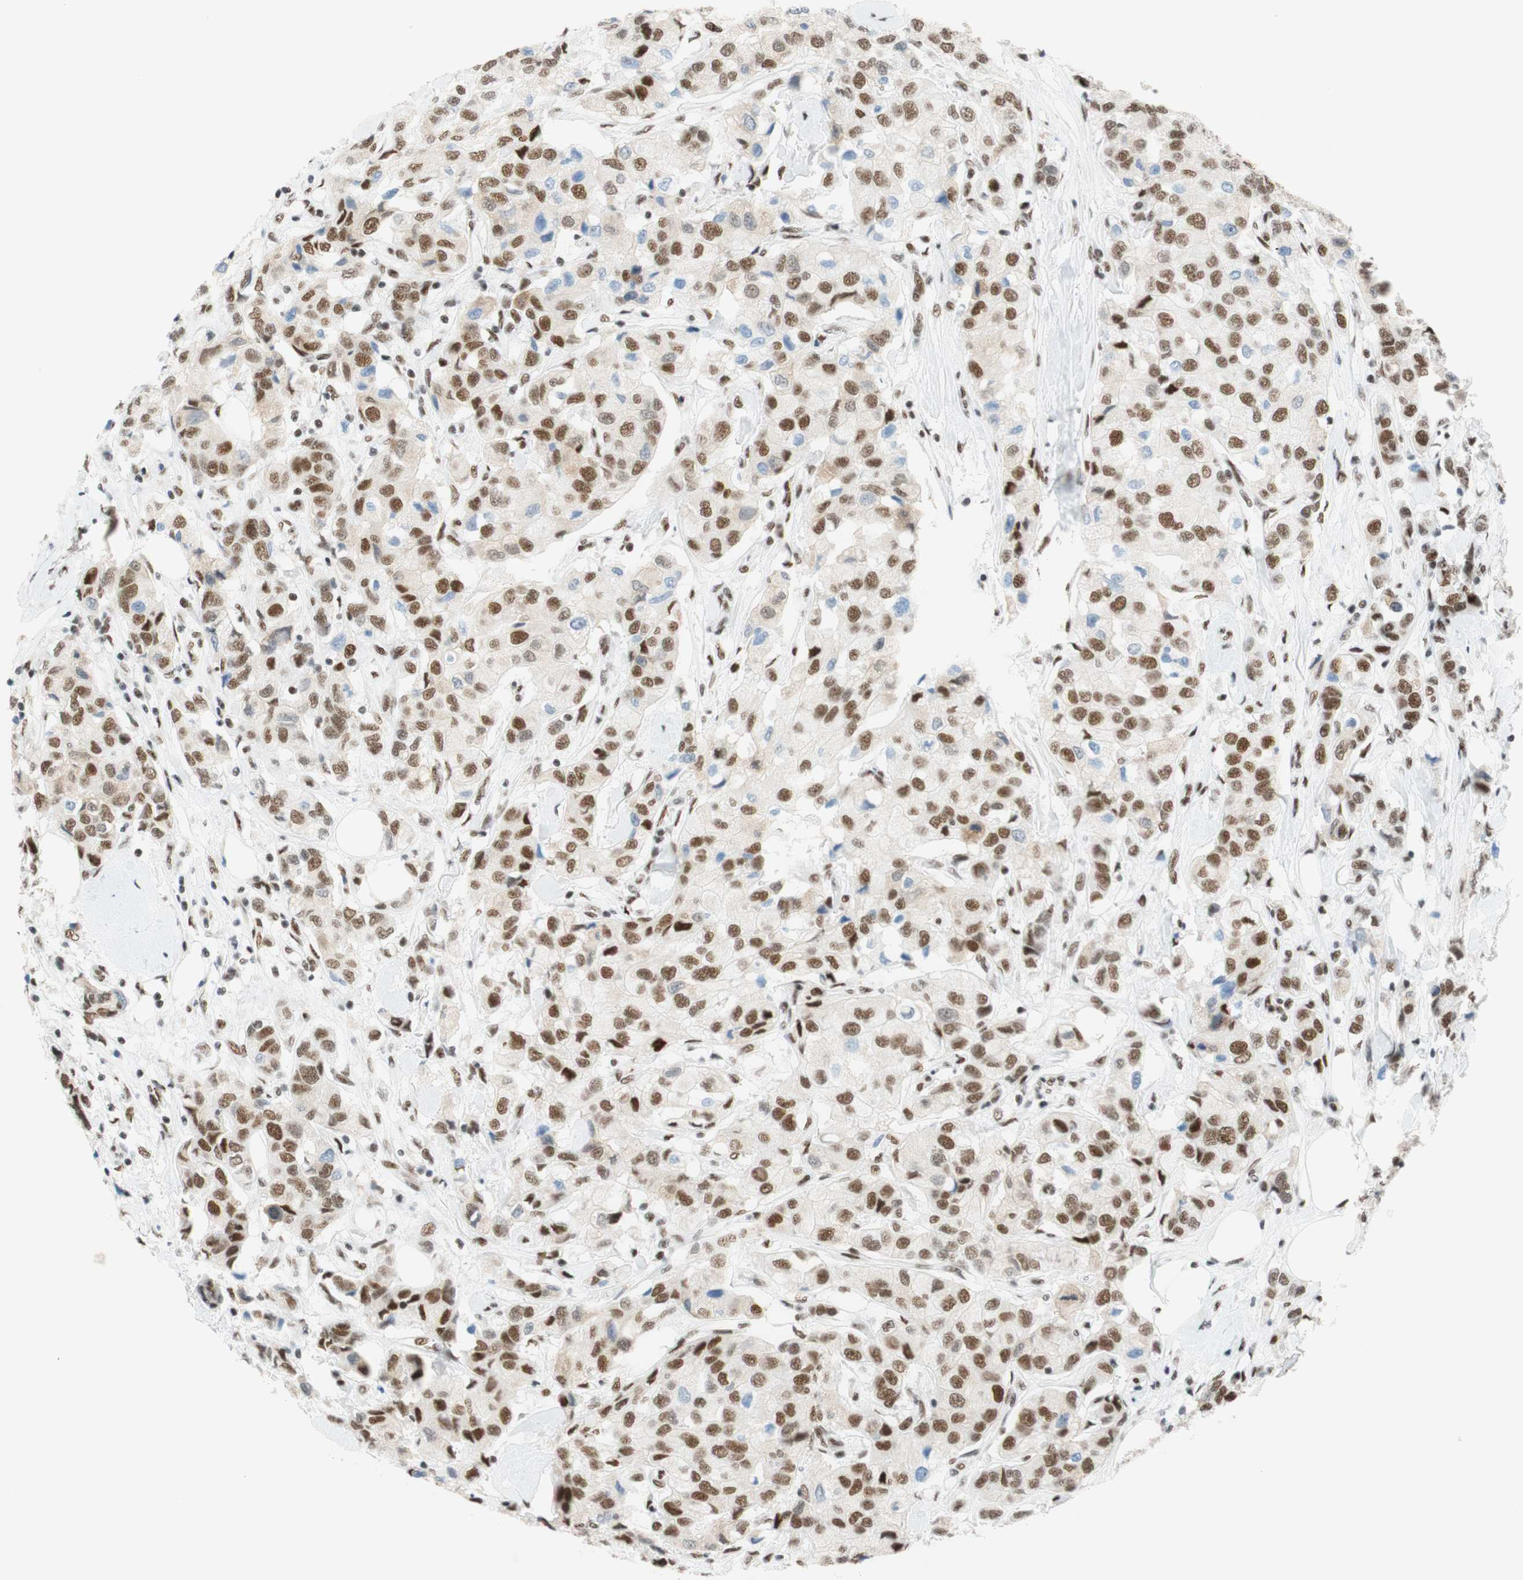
{"staining": {"intensity": "moderate", "quantity": "25%-75%", "location": "nuclear"}, "tissue": "breast cancer", "cell_type": "Tumor cells", "image_type": "cancer", "snomed": [{"axis": "morphology", "description": "Duct carcinoma"}, {"axis": "topography", "description": "Breast"}], "caption": "A micrograph of intraductal carcinoma (breast) stained for a protein exhibits moderate nuclear brown staining in tumor cells.", "gene": "RNF20", "patient": {"sex": "female", "age": 80}}